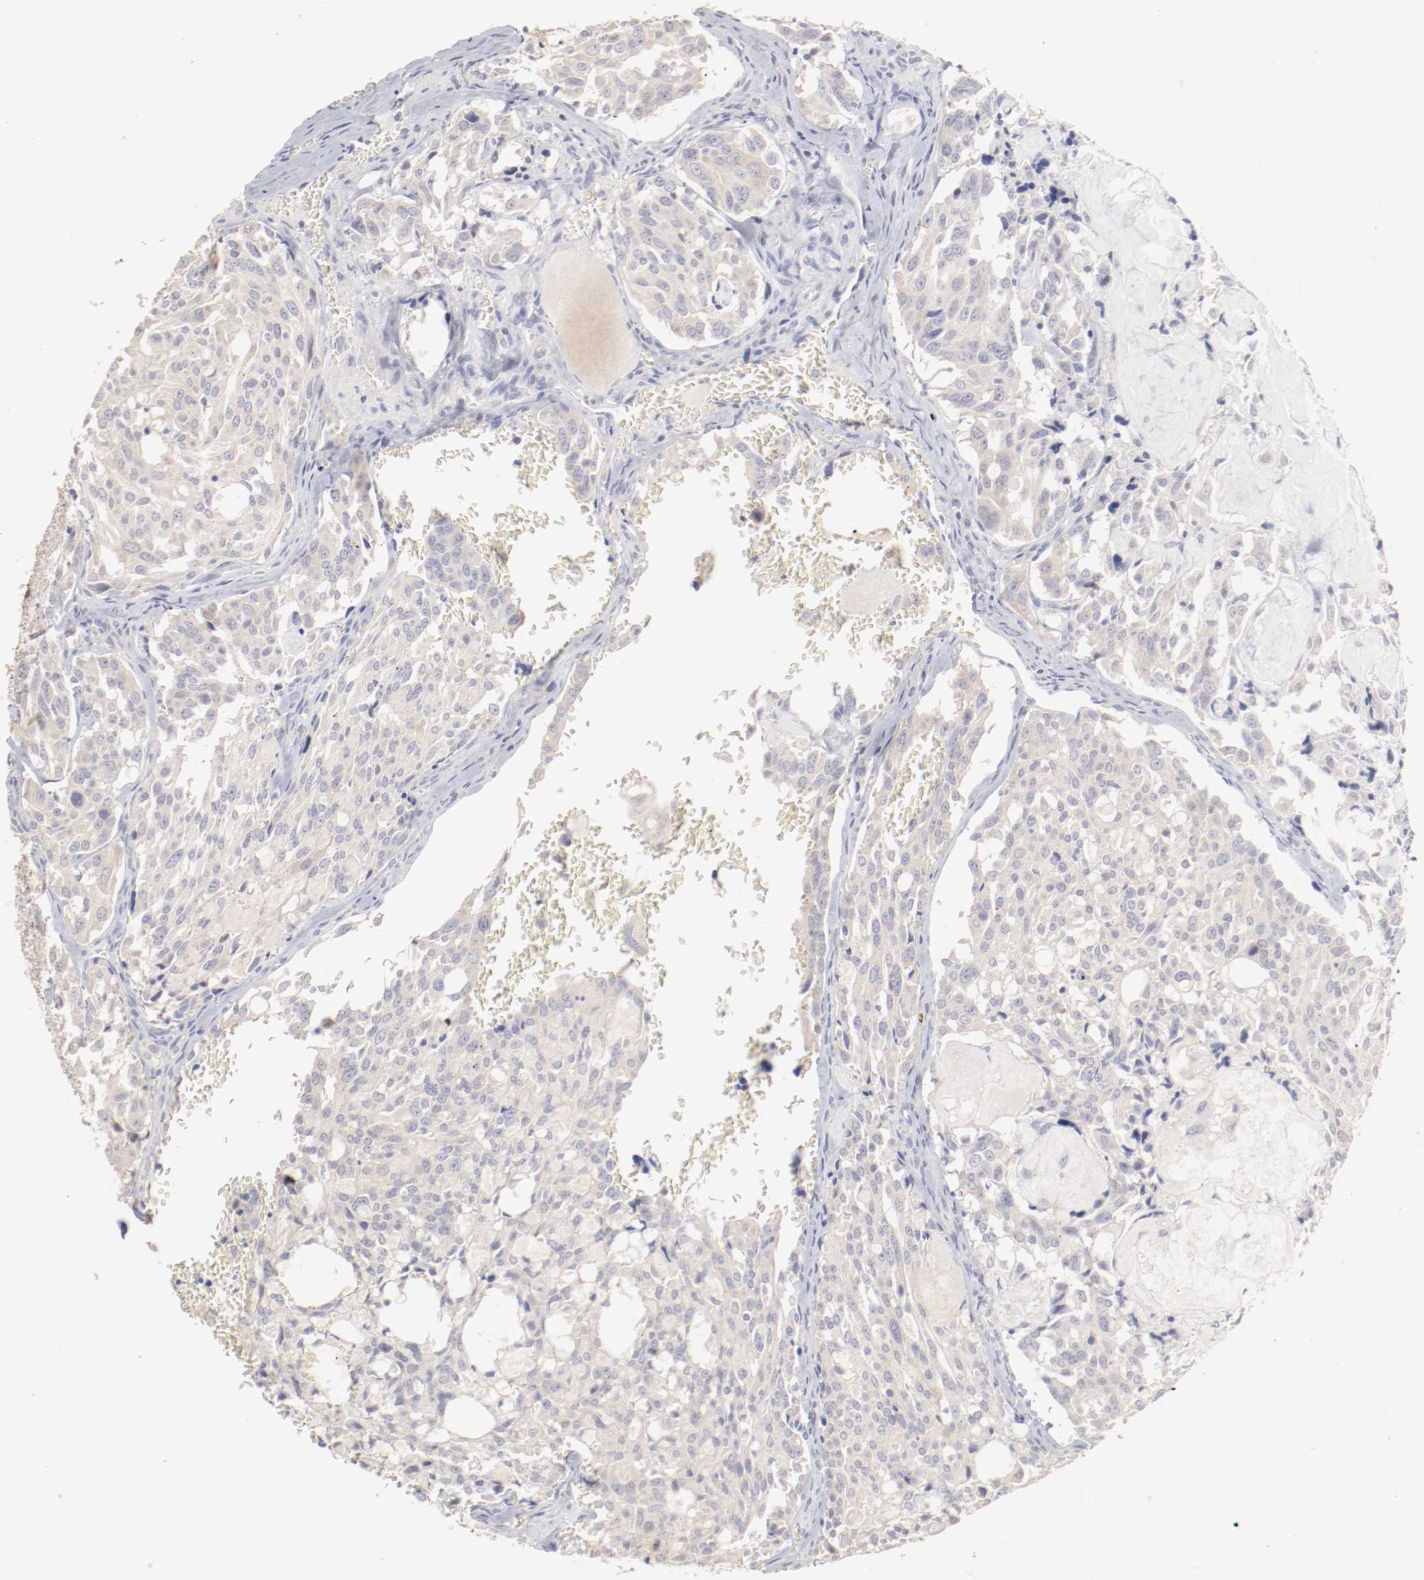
{"staining": {"intensity": "weak", "quantity": ">75%", "location": "cytoplasmic/membranous"}, "tissue": "thyroid cancer", "cell_type": "Tumor cells", "image_type": "cancer", "snomed": [{"axis": "morphology", "description": "Carcinoma, NOS"}, {"axis": "morphology", "description": "Carcinoid, malignant, NOS"}, {"axis": "topography", "description": "Thyroid gland"}], "caption": "This photomicrograph displays IHC staining of human thyroid cancer, with low weak cytoplasmic/membranous expression in approximately >75% of tumor cells.", "gene": "DNAL4", "patient": {"sex": "male", "age": 33}}